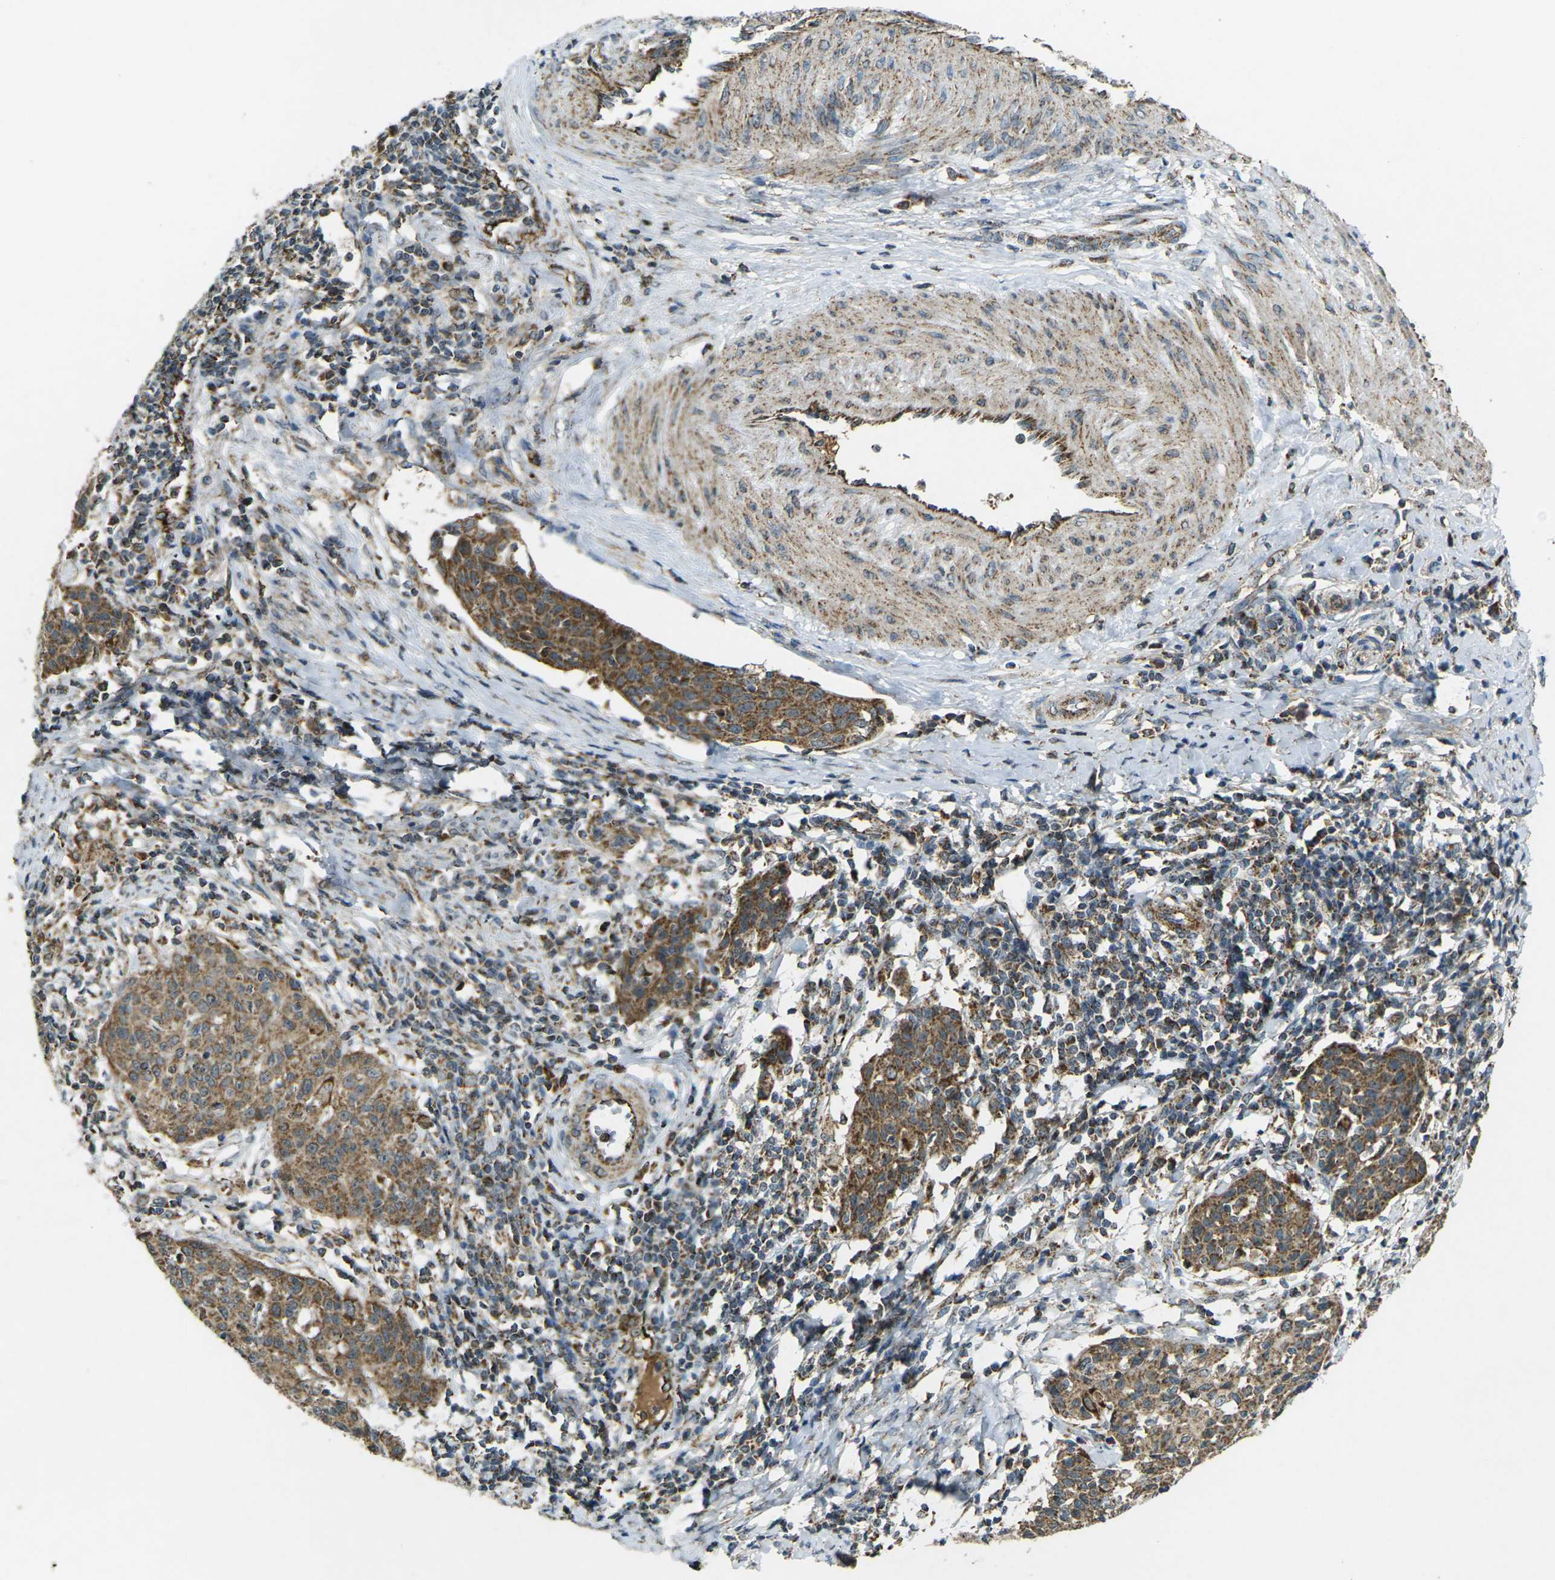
{"staining": {"intensity": "moderate", "quantity": ">75%", "location": "cytoplasmic/membranous"}, "tissue": "cervical cancer", "cell_type": "Tumor cells", "image_type": "cancer", "snomed": [{"axis": "morphology", "description": "Squamous cell carcinoma, NOS"}, {"axis": "topography", "description": "Cervix"}], "caption": "Cervical cancer was stained to show a protein in brown. There is medium levels of moderate cytoplasmic/membranous positivity in approximately >75% of tumor cells.", "gene": "IGF1R", "patient": {"sex": "female", "age": 38}}